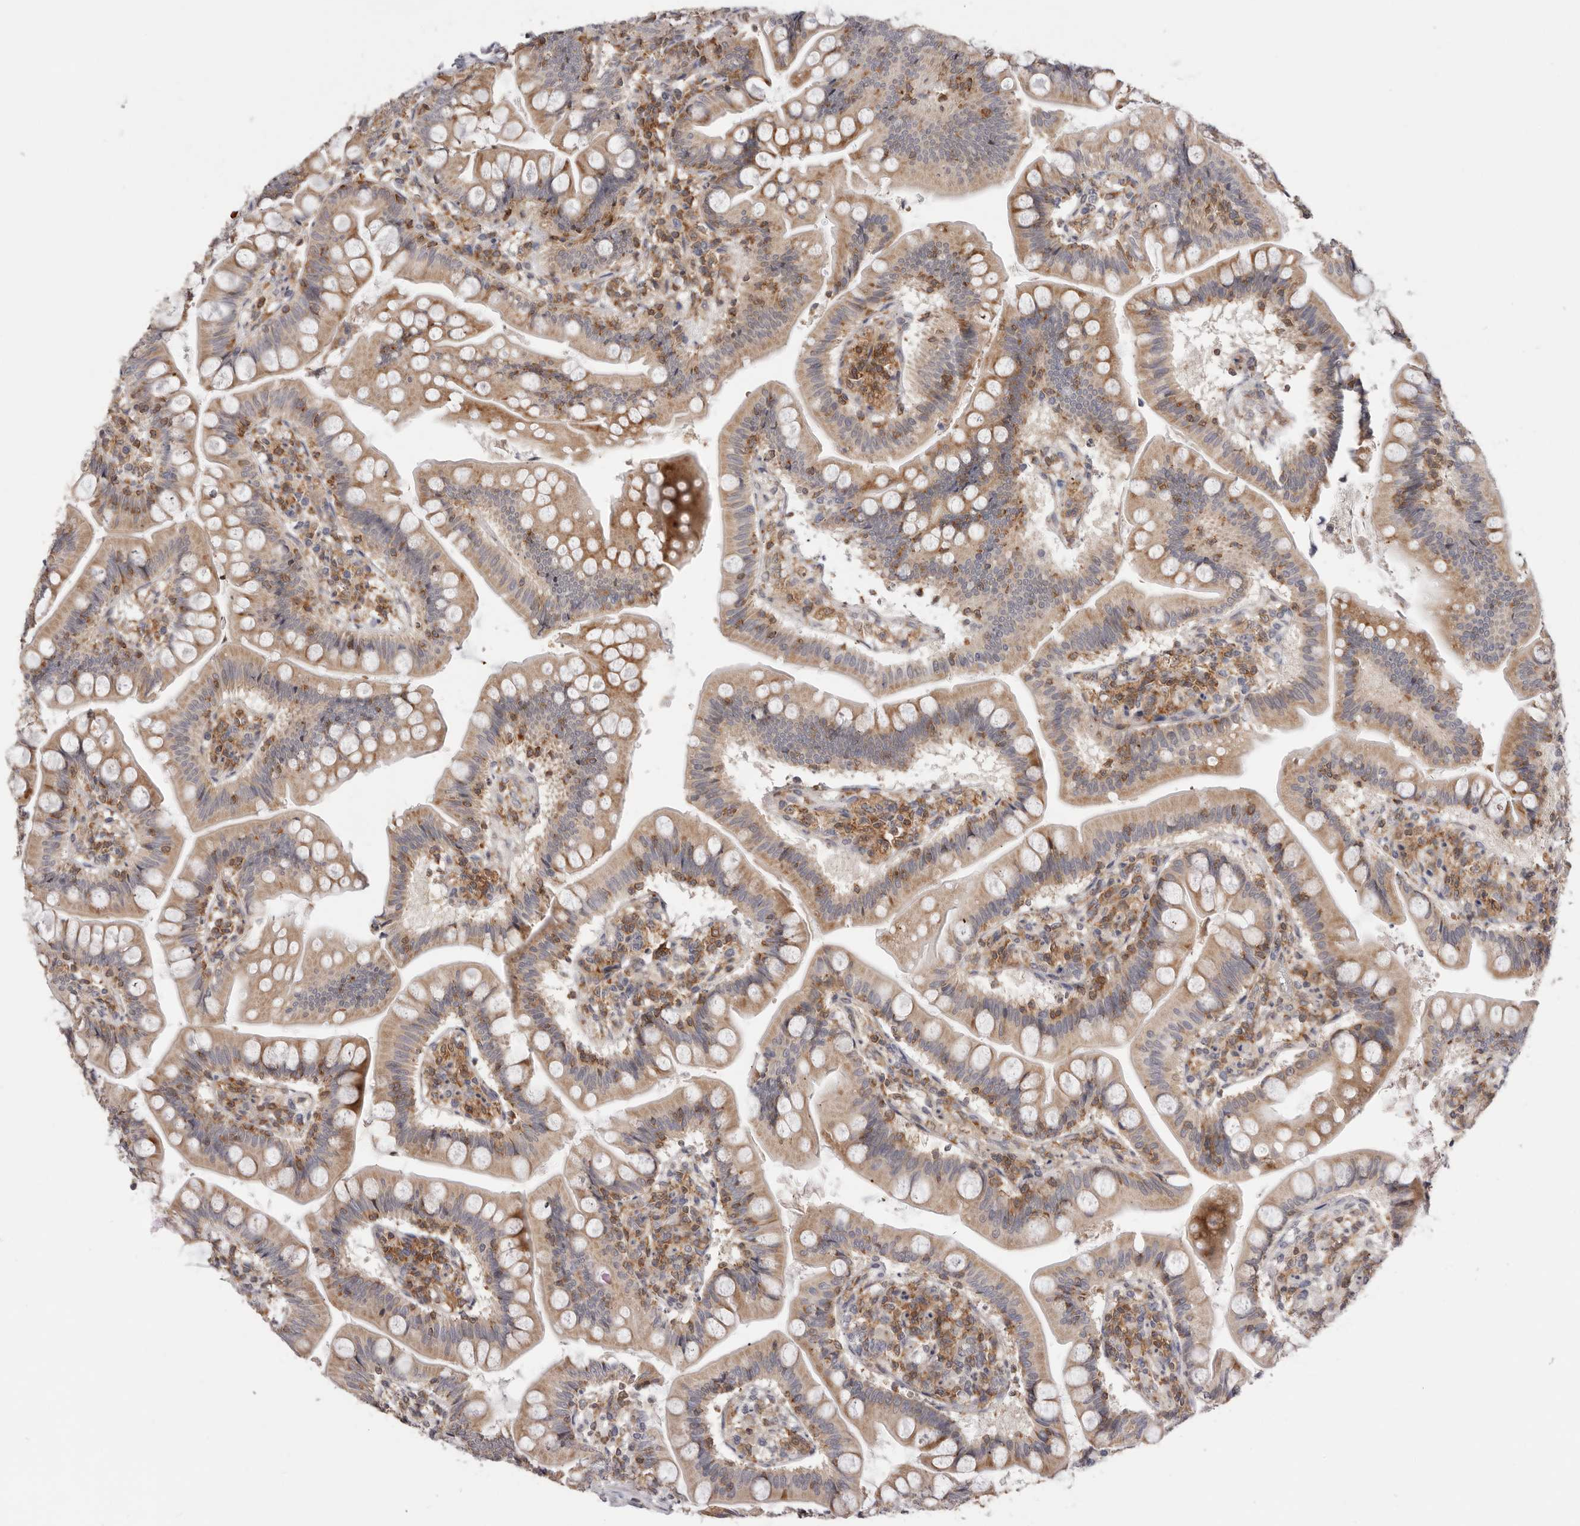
{"staining": {"intensity": "moderate", "quantity": ">75%", "location": "cytoplasmic/membranous"}, "tissue": "small intestine", "cell_type": "Glandular cells", "image_type": "normal", "snomed": [{"axis": "morphology", "description": "Normal tissue, NOS"}, {"axis": "topography", "description": "Small intestine"}], "caption": "Protein expression analysis of normal small intestine demonstrates moderate cytoplasmic/membranous expression in approximately >75% of glandular cells. (brown staining indicates protein expression, while blue staining denotes nuclei).", "gene": "RNF213", "patient": {"sex": "male", "age": 7}}